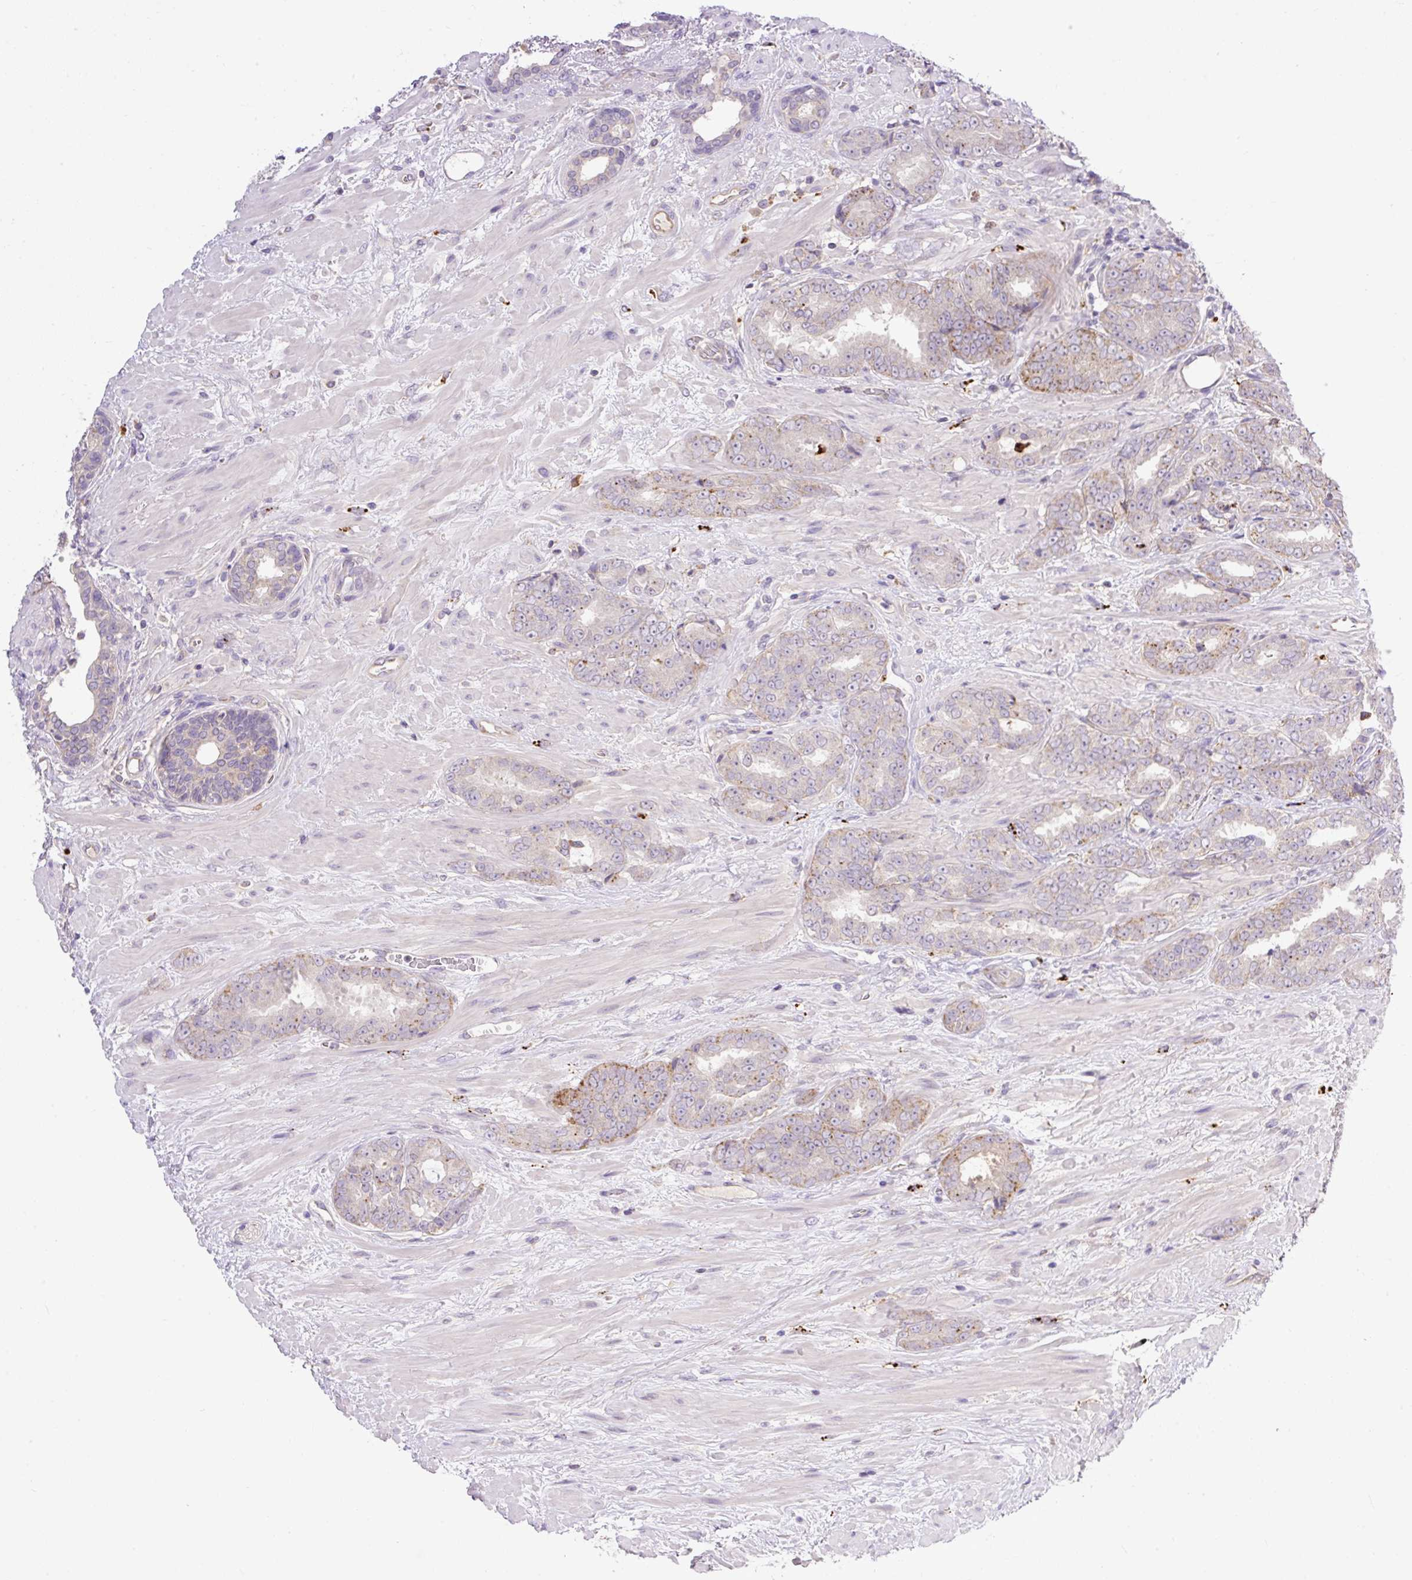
{"staining": {"intensity": "moderate", "quantity": "25%-75%", "location": "cytoplasmic/membranous"}, "tissue": "prostate cancer", "cell_type": "Tumor cells", "image_type": "cancer", "snomed": [{"axis": "morphology", "description": "Adenocarcinoma, High grade"}, {"axis": "topography", "description": "Prostate"}], "caption": "Protein expression analysis of prostate high-grade adenocarcinoma displays moderate cytoplasmic/membranous staining in about 25%-75% of tumor cells.", "gene": "HEXB", "patient": {"sex": "male", "age": 72}}